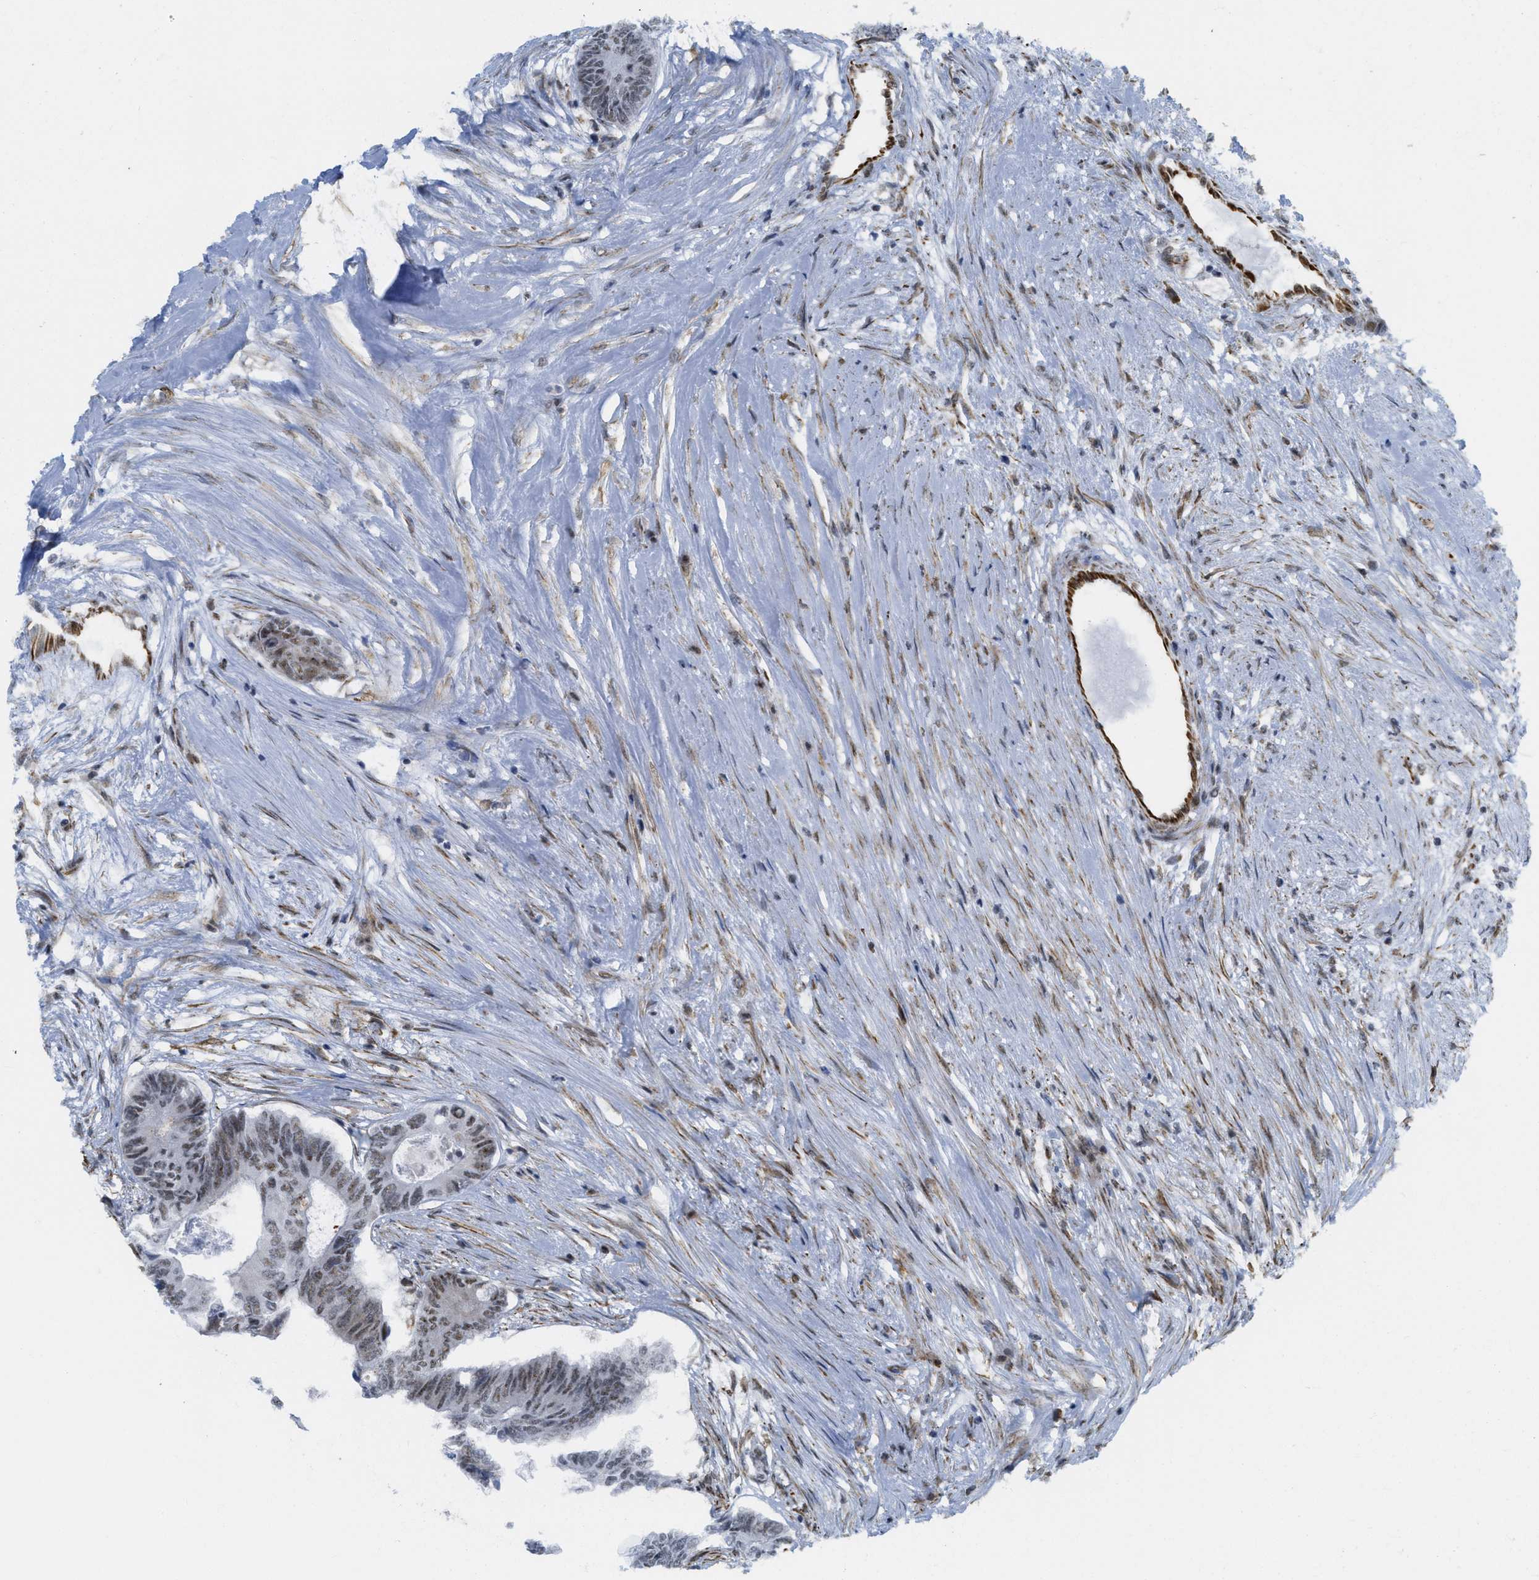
{"staining": {"intensity": "moderate", "quantity": ">75%", "location": "nuclear"}, "tissue": "colorectal cancer", "cell_type": "Tumor cells", "image_type": "cancer", "snomed": [{"axis": "morphology", "description": "Adenocarcinoma, NOS"}, {"axis": "topography", "description": "Rectum"}], "caption": "A photomicrograph of colorectal adenocarcinoma stained for a protein shows moderate nuclear brown staining in tumor cells.", "gene": "LRRC8B", "patient": {"sex": "male", "age": 63}}